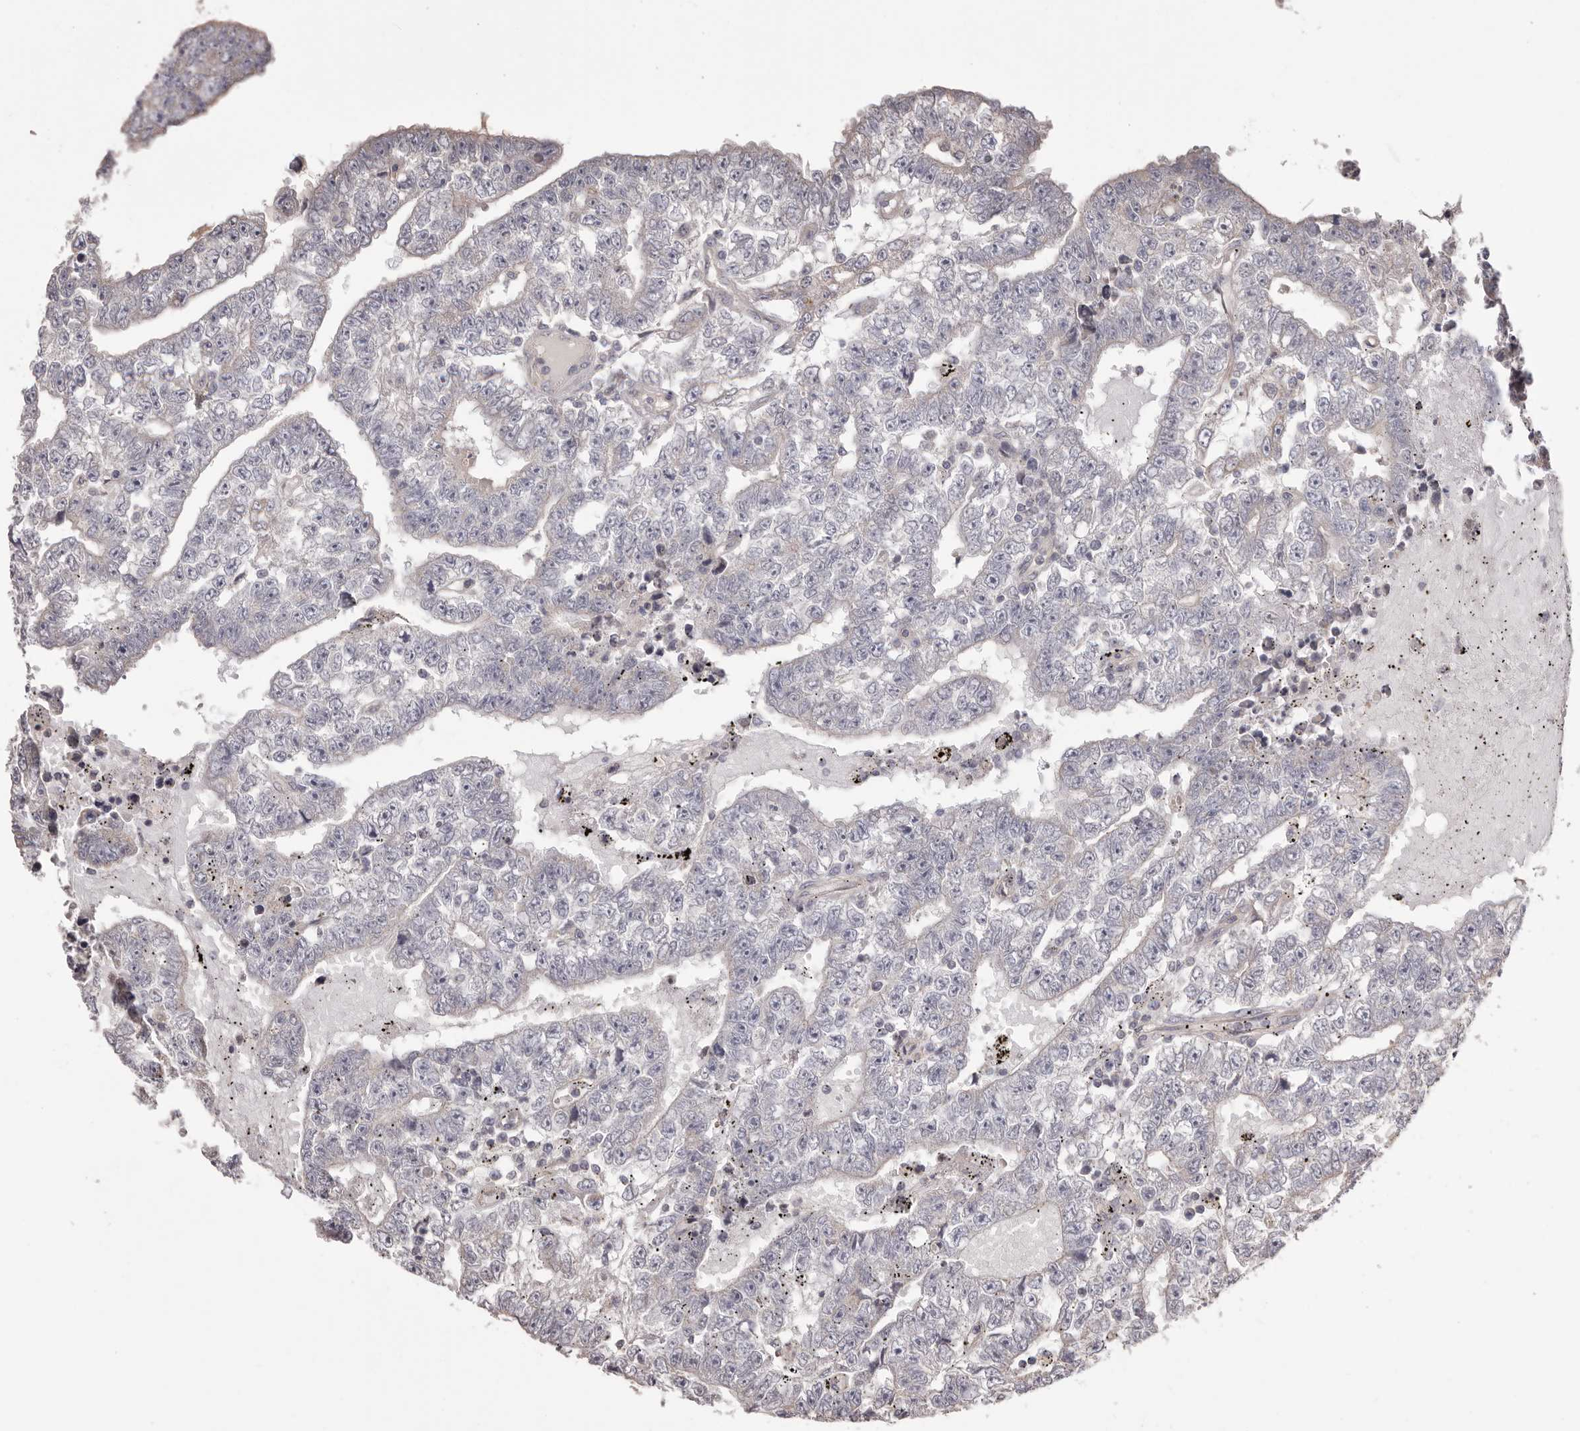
{"staining": {"intensity": "negative", "quantity": "none", "location": "none"}, "tissue": "testis cancer", "cell_type": "Tumor cells", "image_type": "cancer", "snomed": [{"axis": "morphology", "description": "Carcinoma, Embryonal, NOS"}, {"axis": "topography", "description": "Testis"}], "caption": "This image is of testis cancer stained with IHC to label a protein in brown with the nuclei are counter-stained blue. There is no staining in tumor cells. (Brightfield microscopy of DAB (3,3'-diaminobenzidine) immunohistochemistry at high magnification).", "gene": "HRH1", "patient": {"sex": "male", "age": 25}}